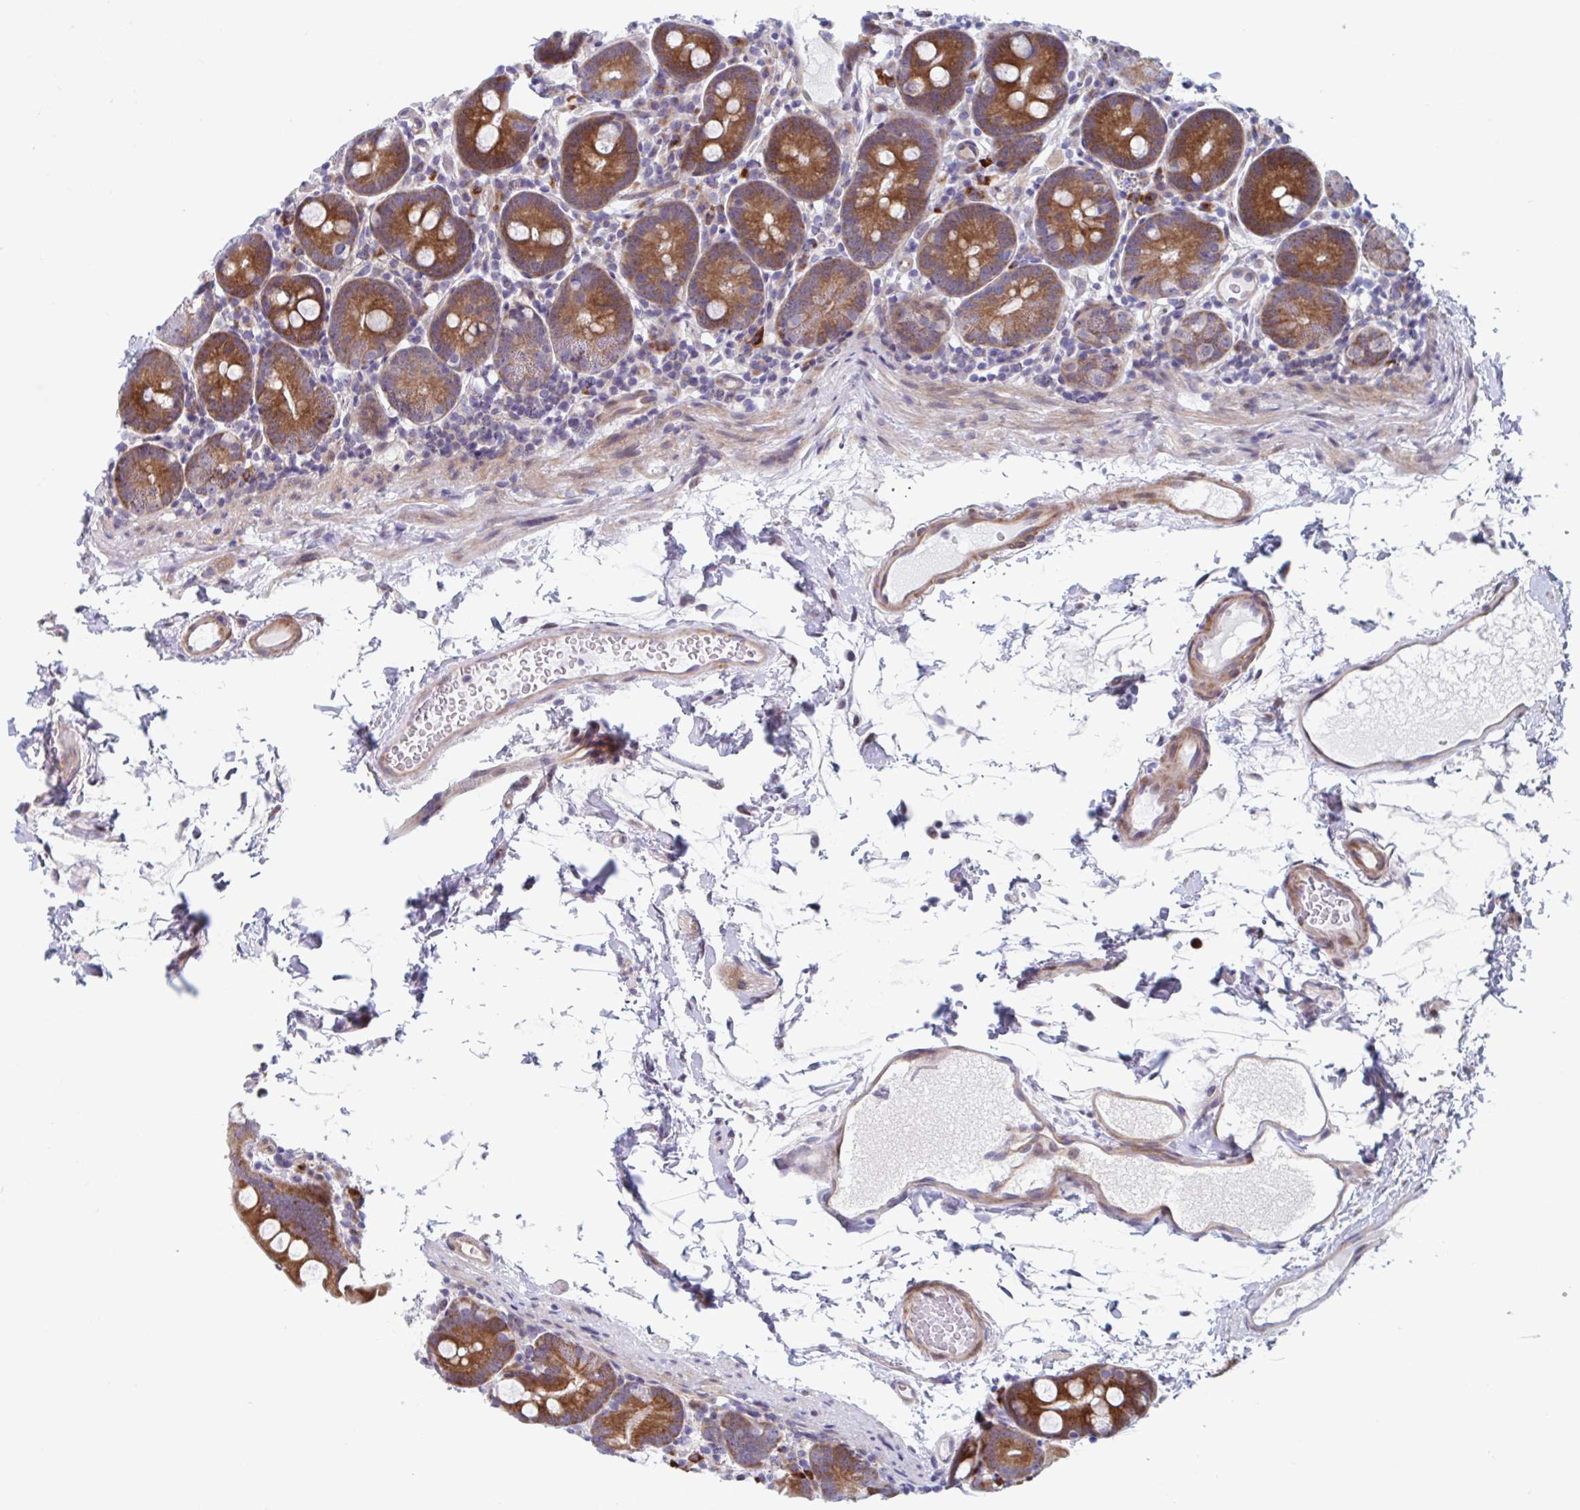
{"staining": {"intensity": "strong", "quantity": ">75%", "location": "cytoplasmic/membranous"}, "tissue": "small intestine", "cell_type": "Glandular cells", "image_type": "normal", "snomed": [{"axis": "morphology", "description": "Normal tissue, NOS"}, {"axis": "topography", "description": "Small intestine"}], "caption": "About >75% of glandular cells in unremarkable human small intestine exhibit strong cytoplasmic/membranous protein staining as visualized by brown immunohistochemical staining.", "gene": "DUXA", "patient": {"sex": "female", "age": 68}}